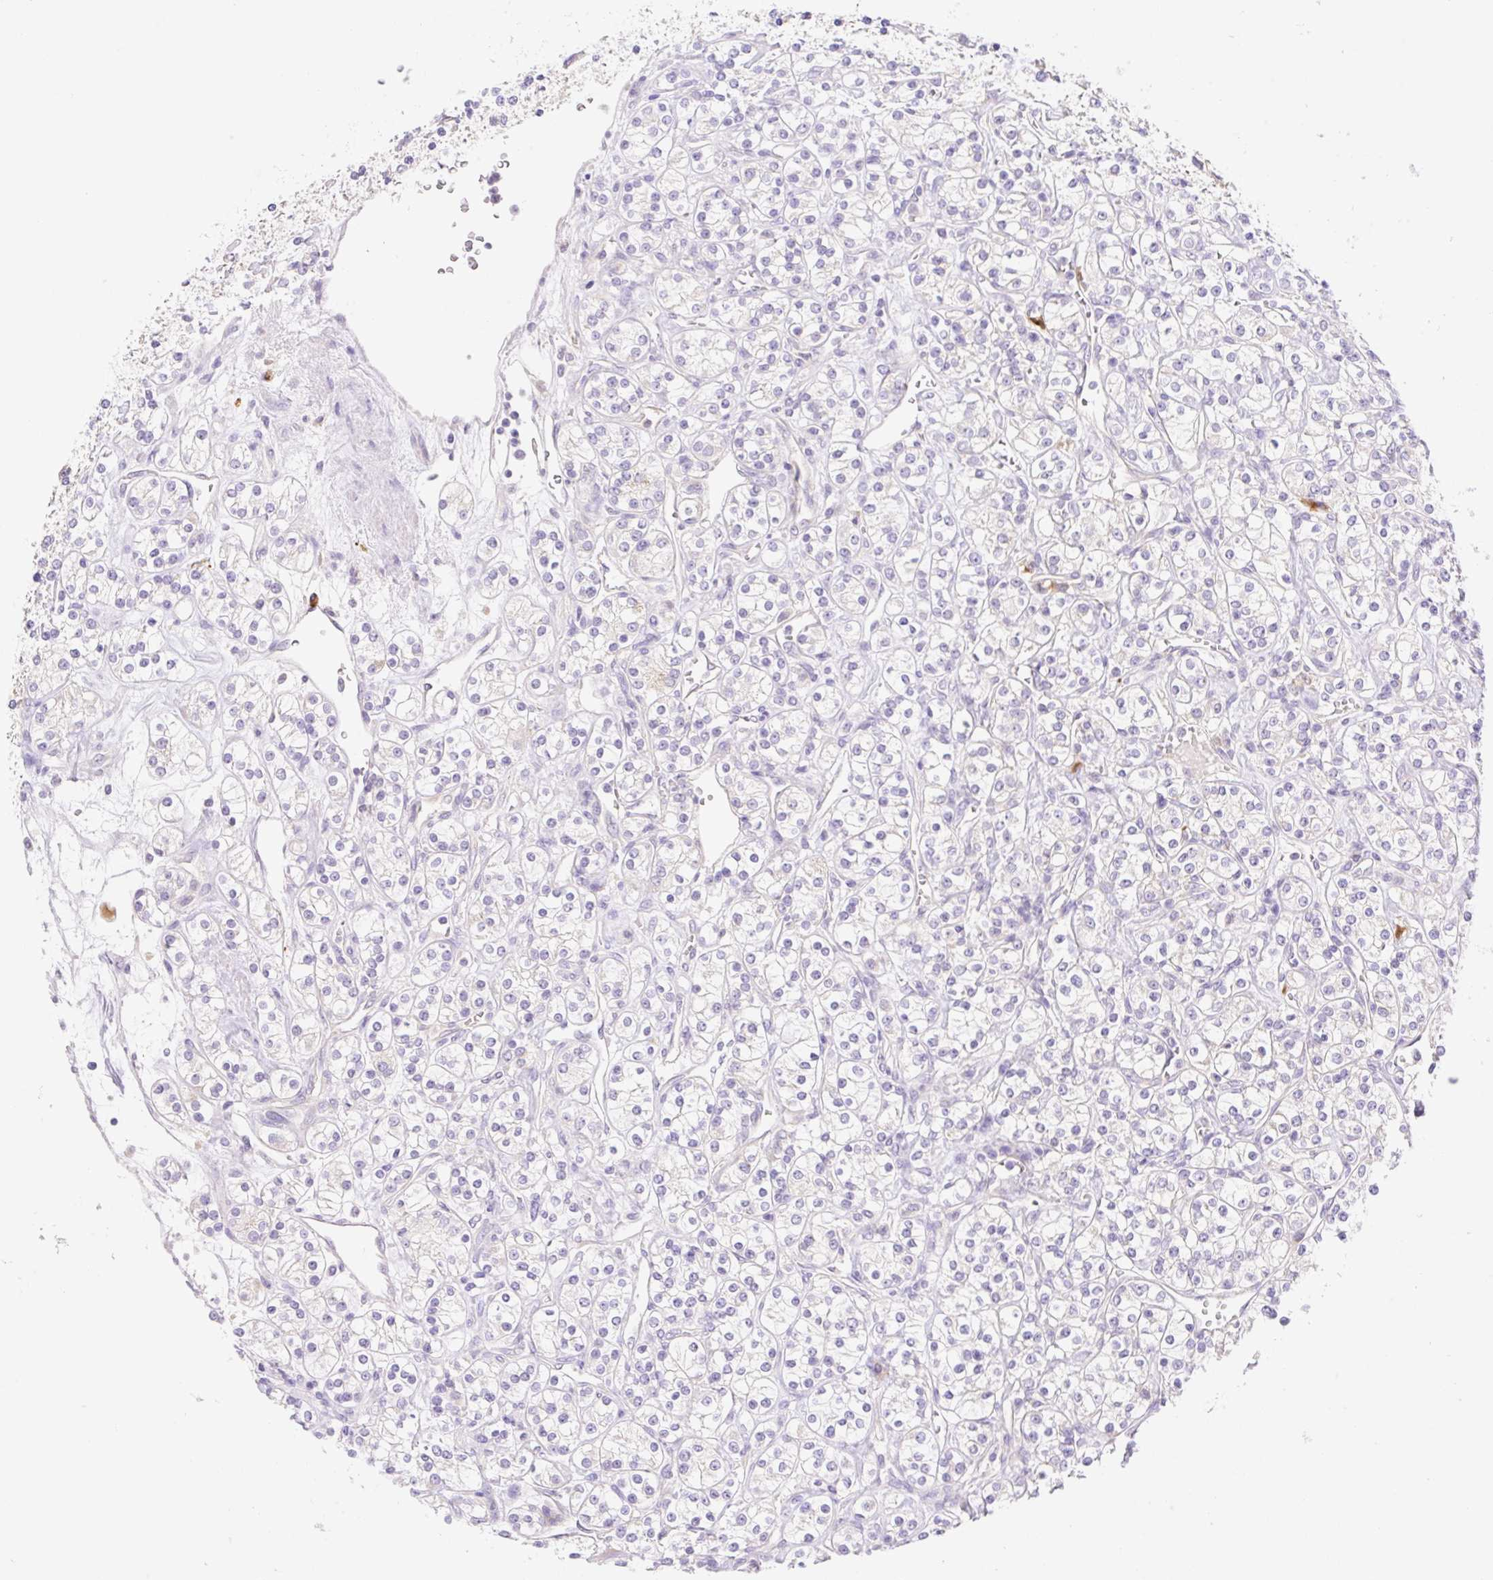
{"staining": {"intensity": "negative", "quantity": "none", "location": "none"}, "tissue": "renal cancer", "cell_type": "Tumor cells", "image_type": "cancer", "snomed": [{"axis": "morphology", "description": "Adenocarcinoma, NOS"}, {"axis": "topography", "description": "Kidney"}], "caption": "An immunohistochemistry (IHC) image of renal adenocarcinoma is shown. There is no staining in tumor cells of renal adenocarcinoma.", "gene": "DENND5A", "patient": {"sex": "male", "age": 77}}